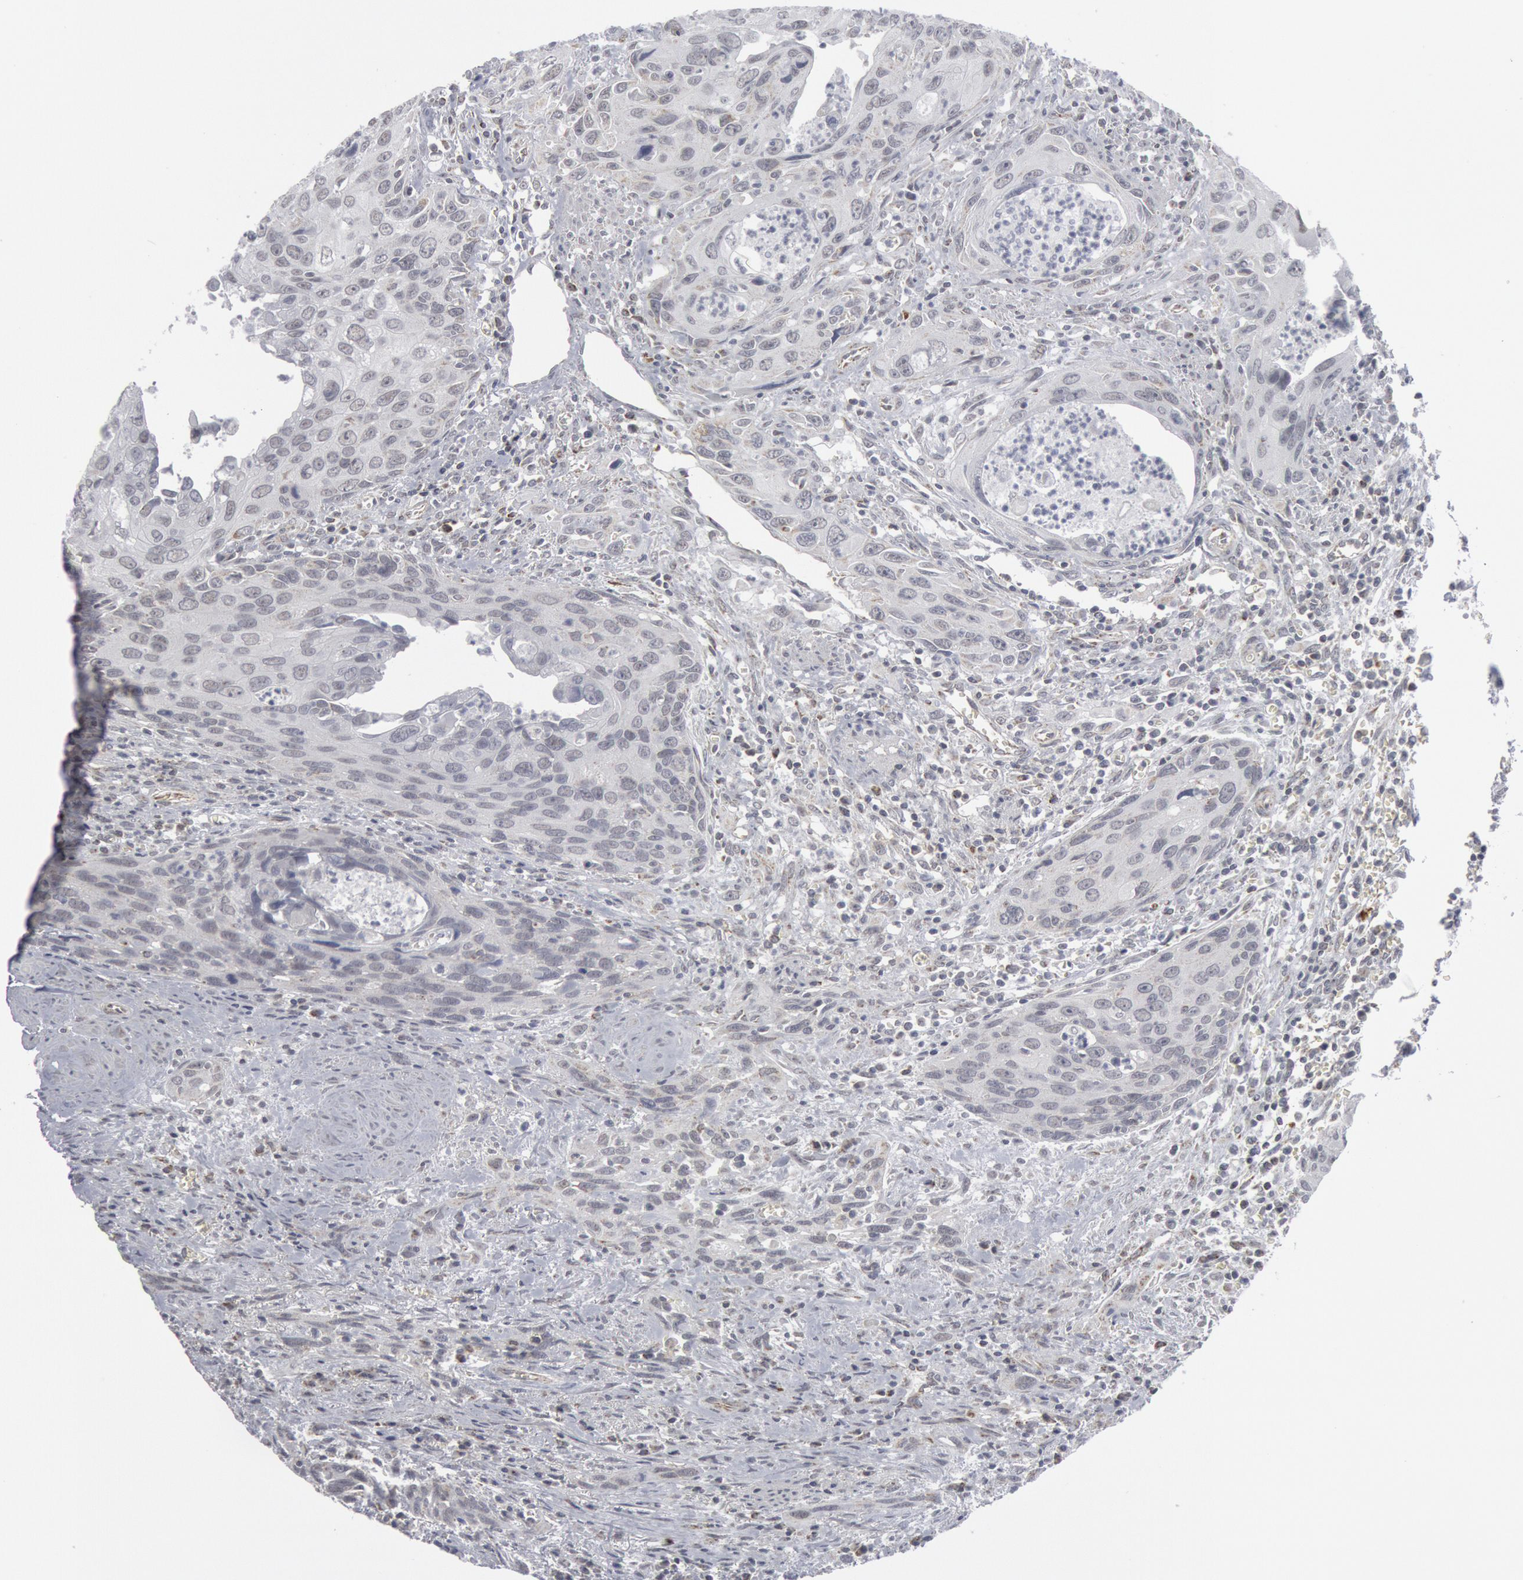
{"staining": {"intensity": "negative", "quantity": "none", "location": "none"}, "tissue": "urothelial cancer", "cell_type": "Tumor cells", "image_type": "cancer", "snomed": [{"axis": "morphology", "description": "Urothelial carcinoma, High grade"}, {"axis": "topography", "description": "Urinary bladder"}], "caption": "A histopathology image of urothelial cancer stained for a protein displays no brown staining in tumor cells.", "gene": "CASP9", "patient": {"sex": "male", "age": 71}}